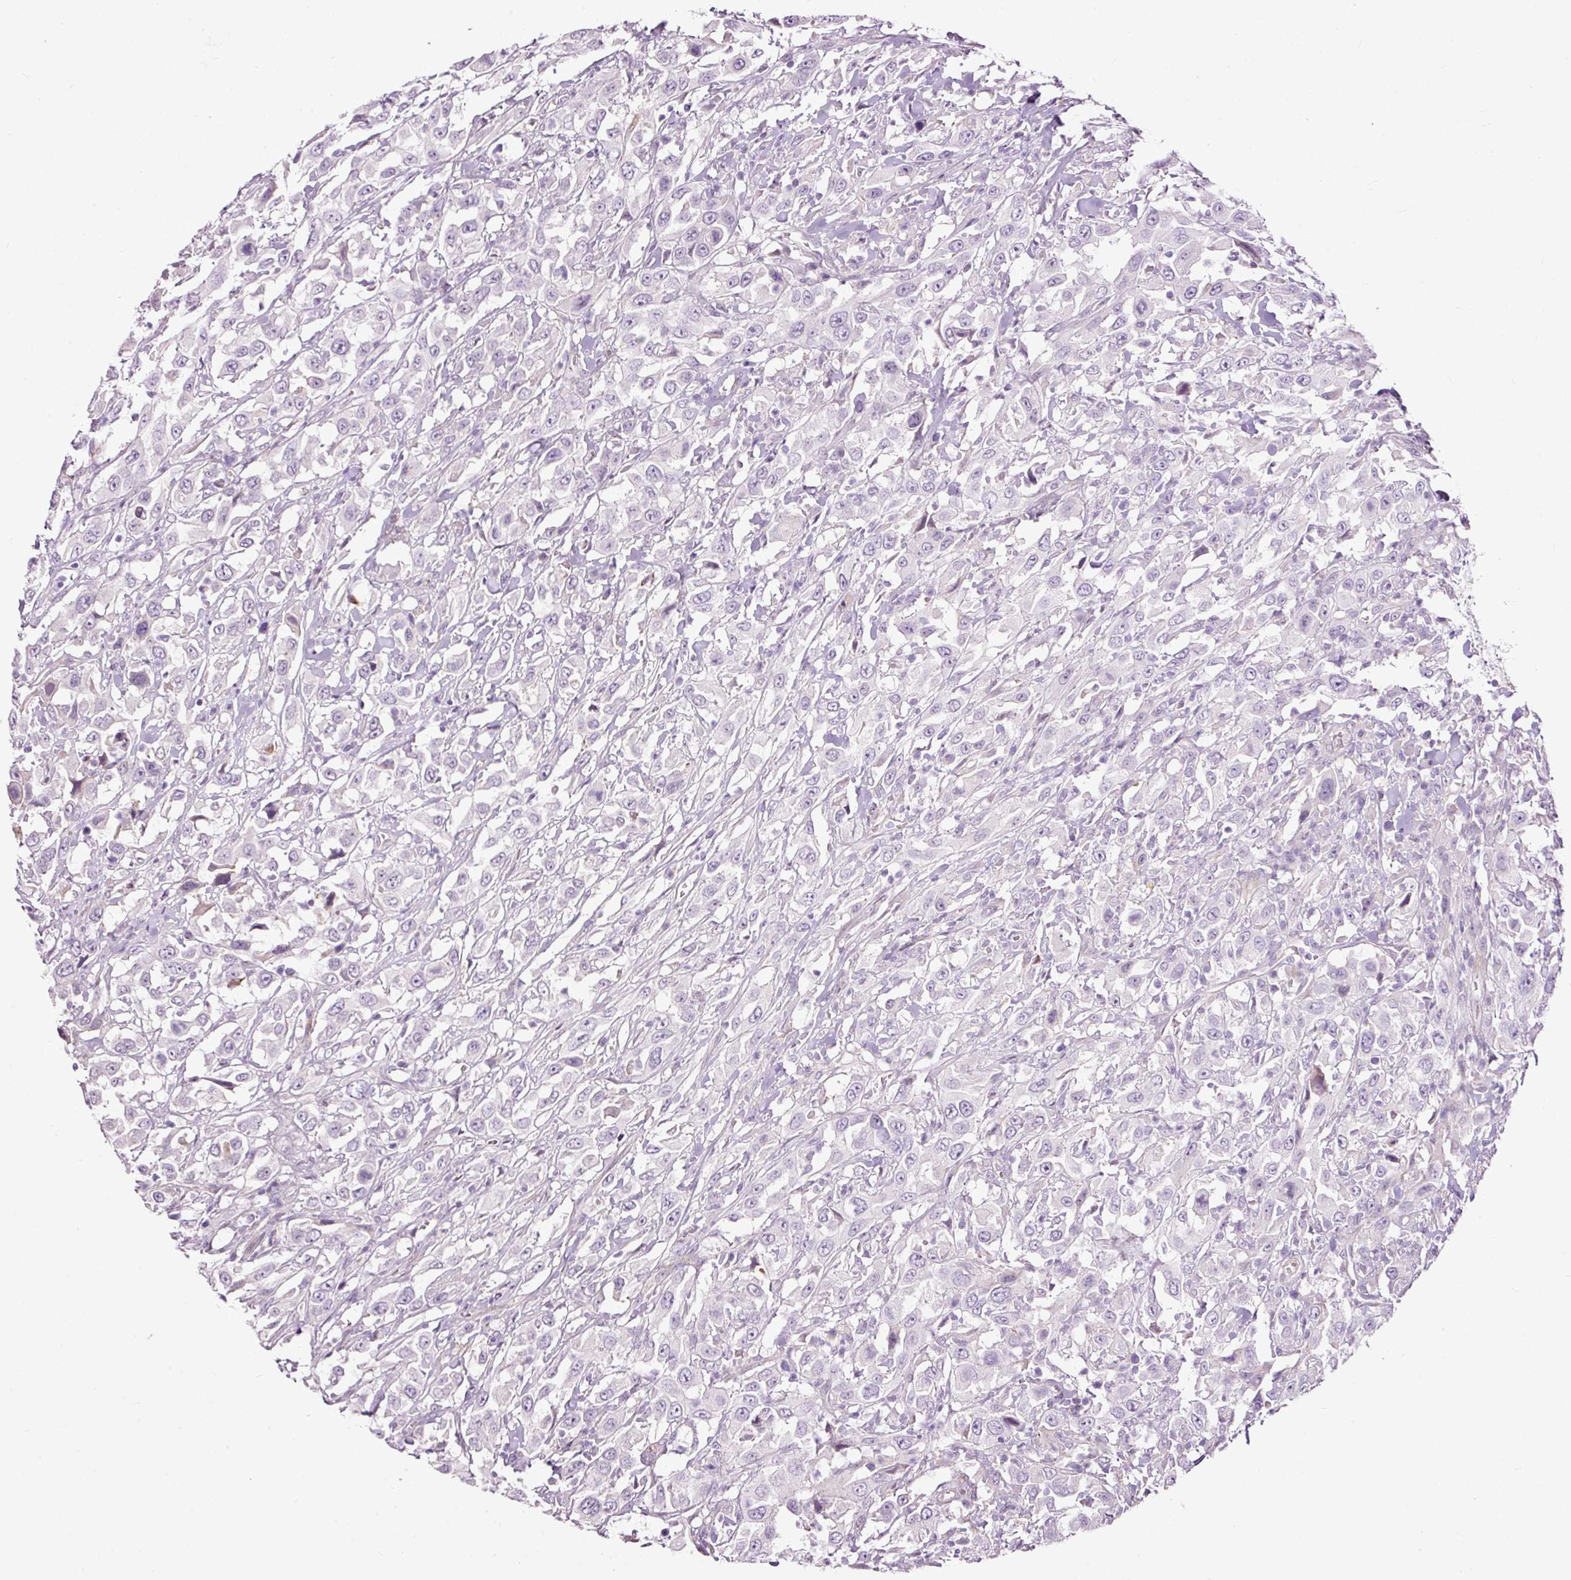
{"staining": {"intensity": "negative", "quantity": "none", "location": "none"}, "tissue": "urothelial cancer", "cell_type": "Tumor cells", "image_type": "cancer", "snomed": [{"axis": "morphology", "description": "Urothelial carcinoma, High grade"}, {"axis": "topography", "description": "Urinary bladder"}], "caption": "Tumor cells are negative for brown protein staining in urothelial carcinoma (high-grade).", "gene": "FCRL4", "patient": {"sex": "male", "age": 61}}